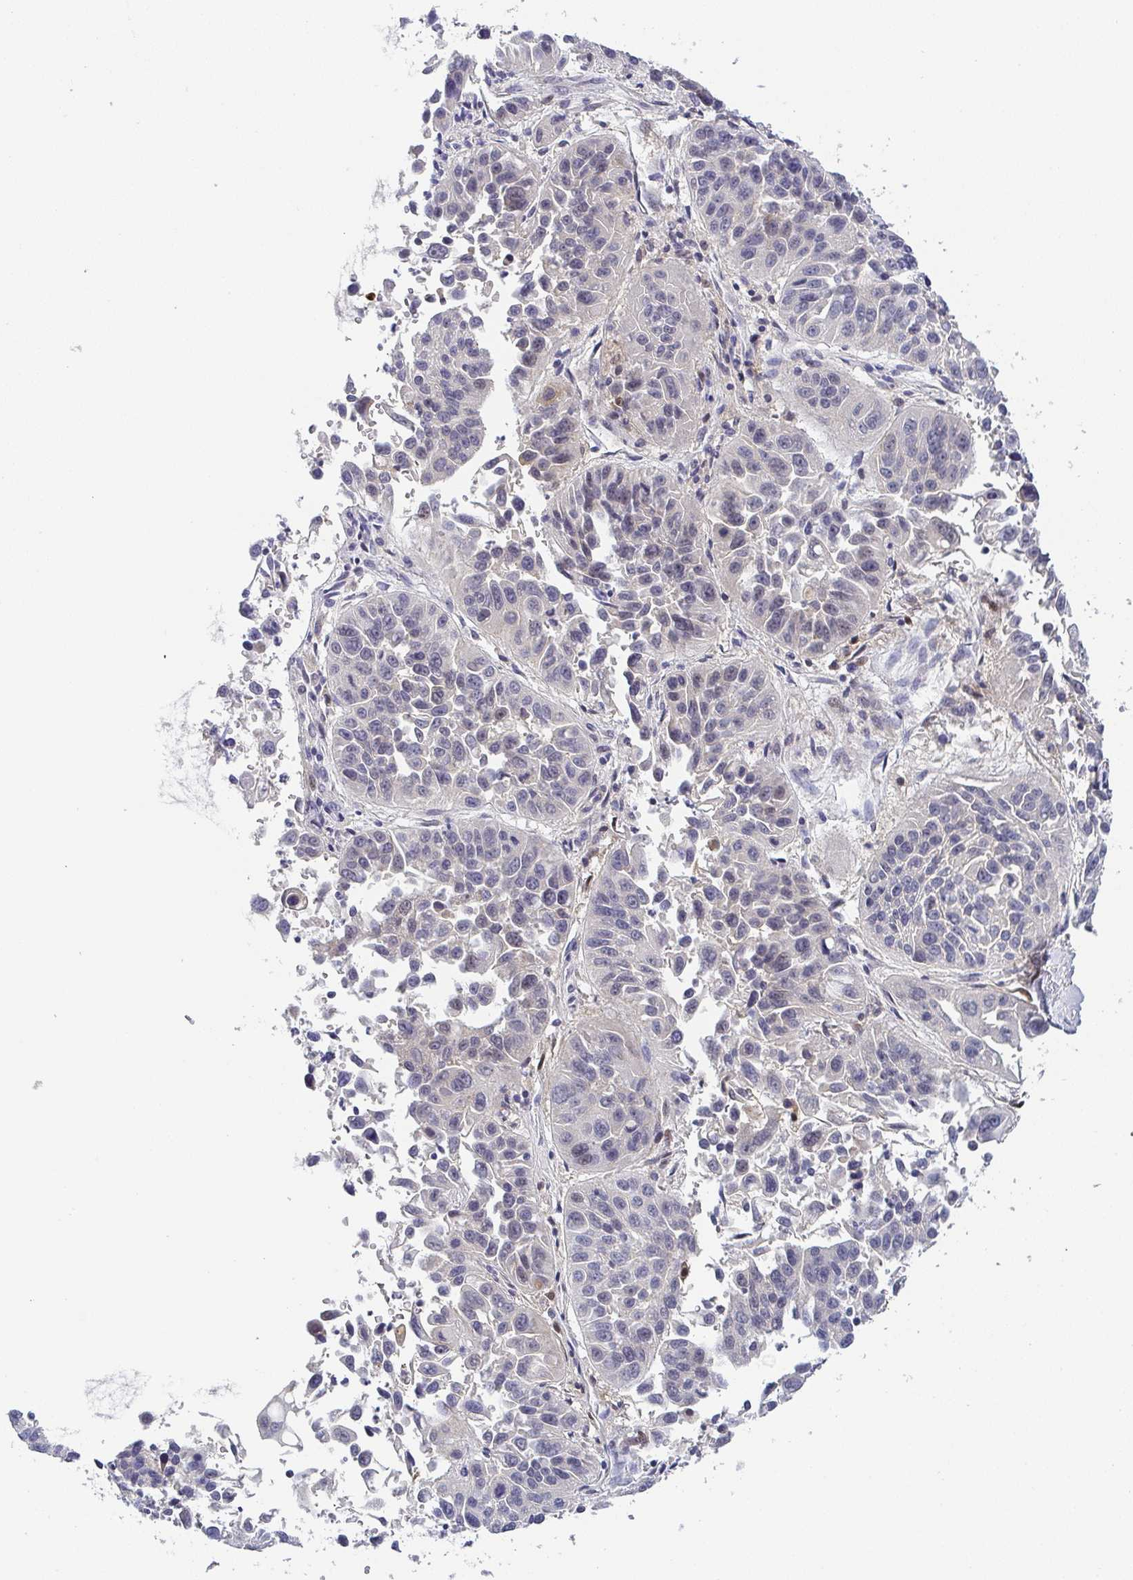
{"staining": {"intensity": "negative", "quantity": "none", "location": "none"}, "tissue": "lung cancer", "cell_type": "Tumor cells", "image_type": "cancer", "snomed": [{"axis": "morphology", "description": "Squamous cell carcinoma, NOS"}, {"axis": "topography", "description": "Lung"}], "caption": "The micrograph exhibits no significant positivity in tumor cells of lung squamous cell carcinoma.", "gene": "RNASE7", "patient": {"sex": "female", "age": 61}}